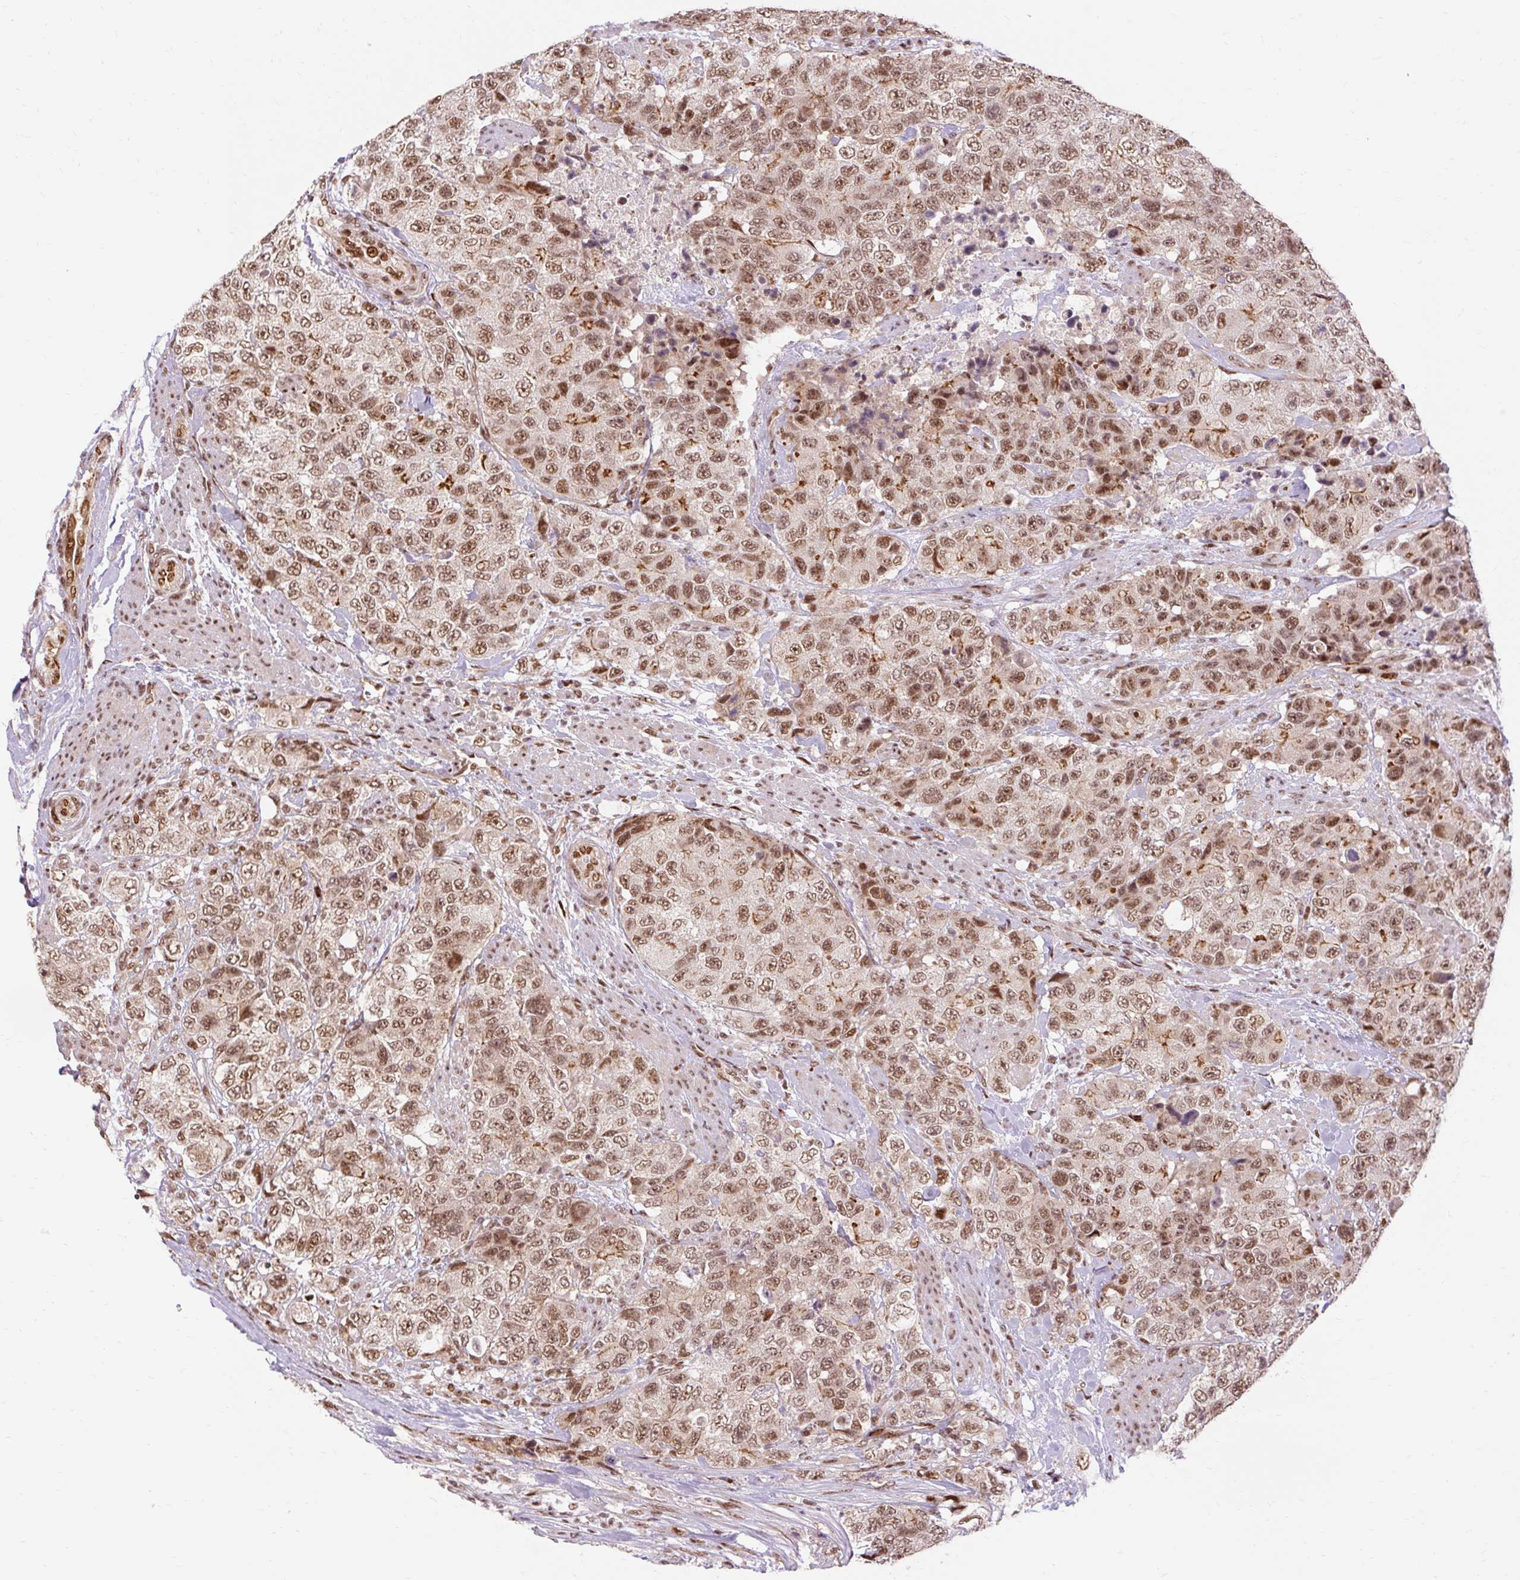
{"staining": {"intensity": "moderate", "quantity": ">75%", "location": "nuclear"}, "tissue": "urothelial cancer", "cell_type": "Tumor cells", "image_type": "cancer", "snomed": [{"axis": "morphology", "description": "Urothelial carcinoma, High grade"}, {"axis": "topography", "description": "Urinary bladder"}], "caption": "Human urothelial cancer stained for a protein (brown) exhibits moderate nuclear positive staining in approximately >75% of tumor cells.", "gene": "MECOM", "patient": {"sex": "female", "age": 78}}